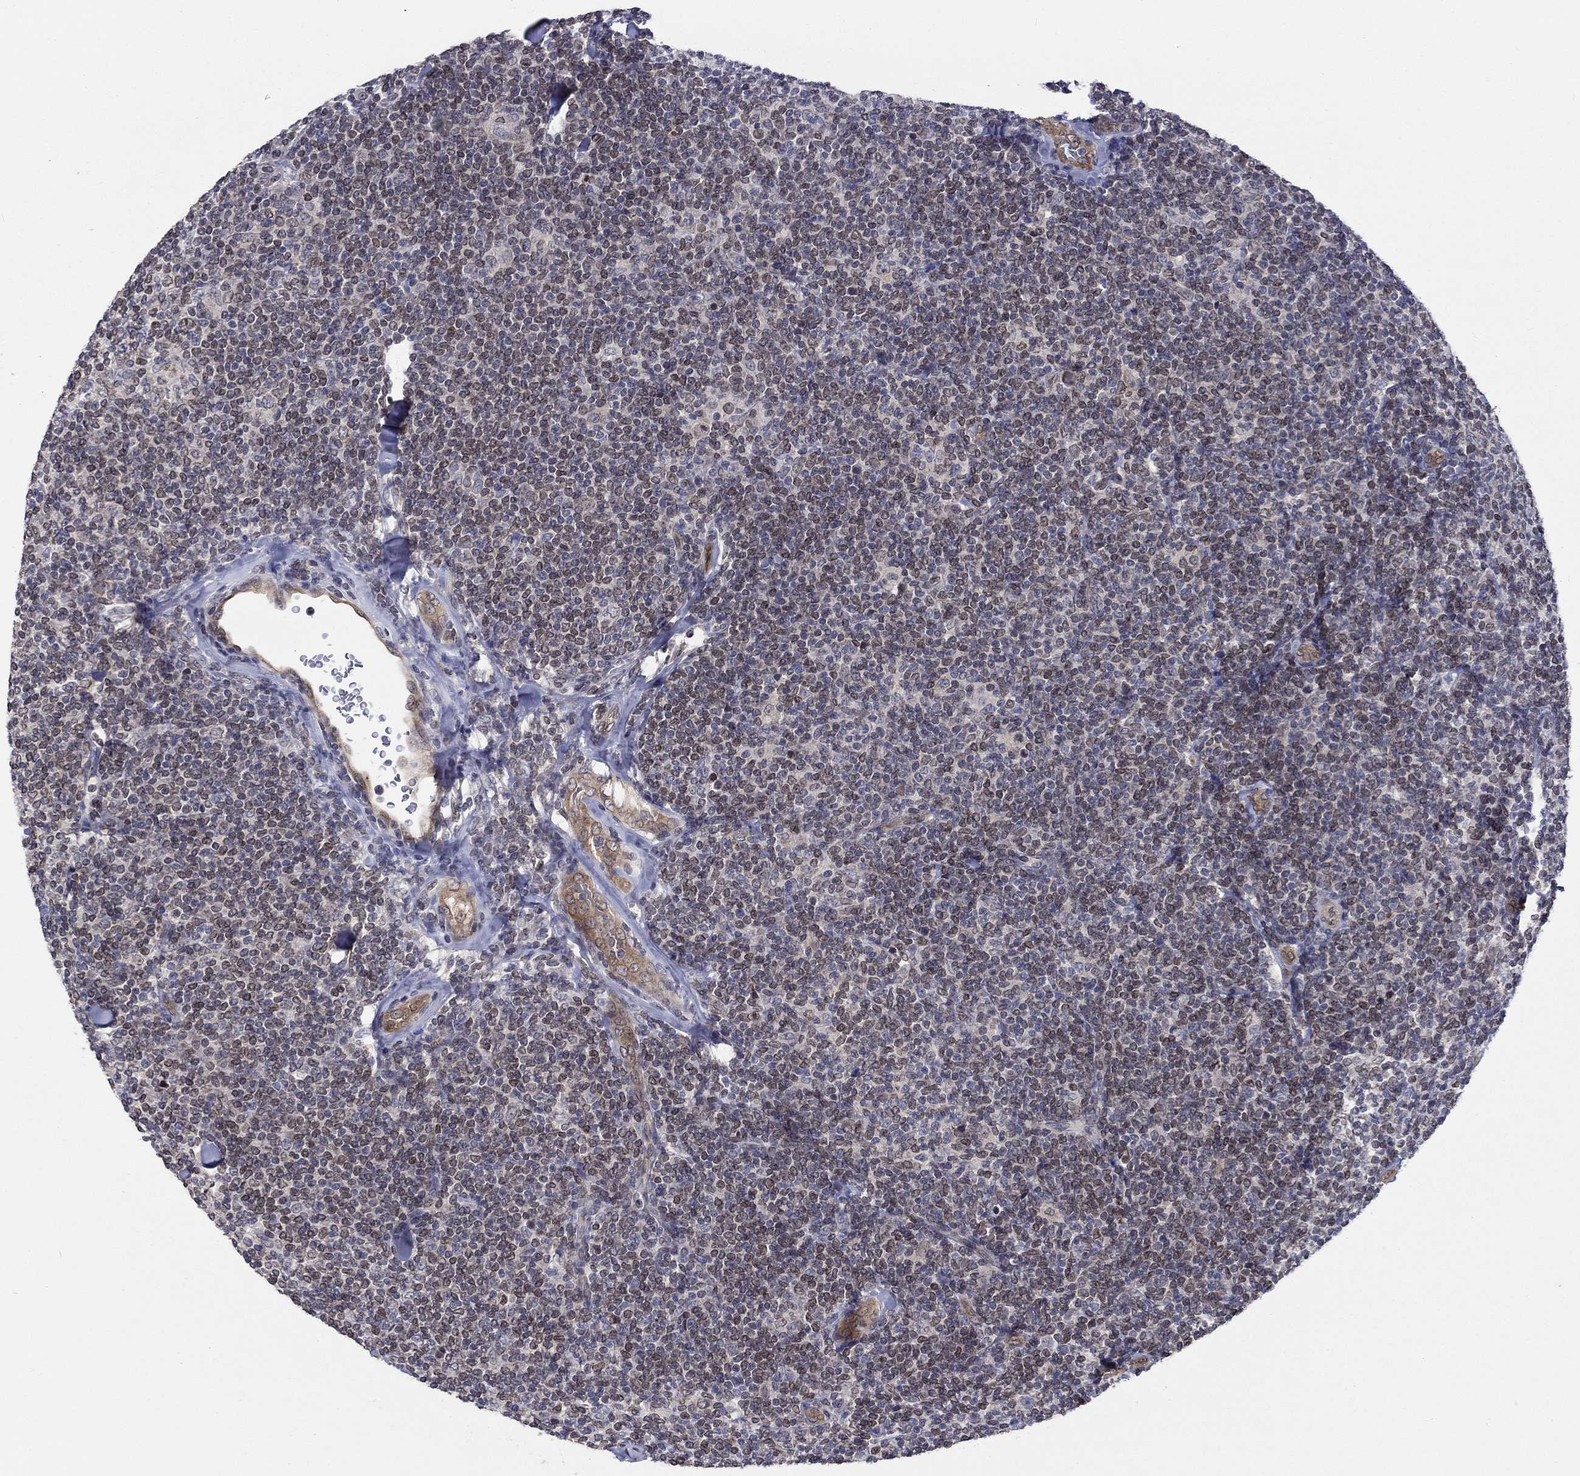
{"staining": {"intensity": "weak", "quantity": "25%-75%", "location": "nuclear"}, "tissue": "lymphoma", "cell_type": "Tumor cells", "image_type": "cancer", "snomed": [{"axis": "morphology", "description": "Malignant lymphoma, non-Hodgkin's type, Low grade"}, {"axis": "topography", "description": "Lymph node"}], "caption": "Lymphoma stained with immunohistochemistry (IHC) displays weak nuclear expression in approximately 25%-75% of tumor cells. (Stains: DAB in brown, nuclei in blue, Microscopy: brightfield microscopy at high magnification).", "gene": "CETN3", "patient": {"sex": "female", "age": 56}}